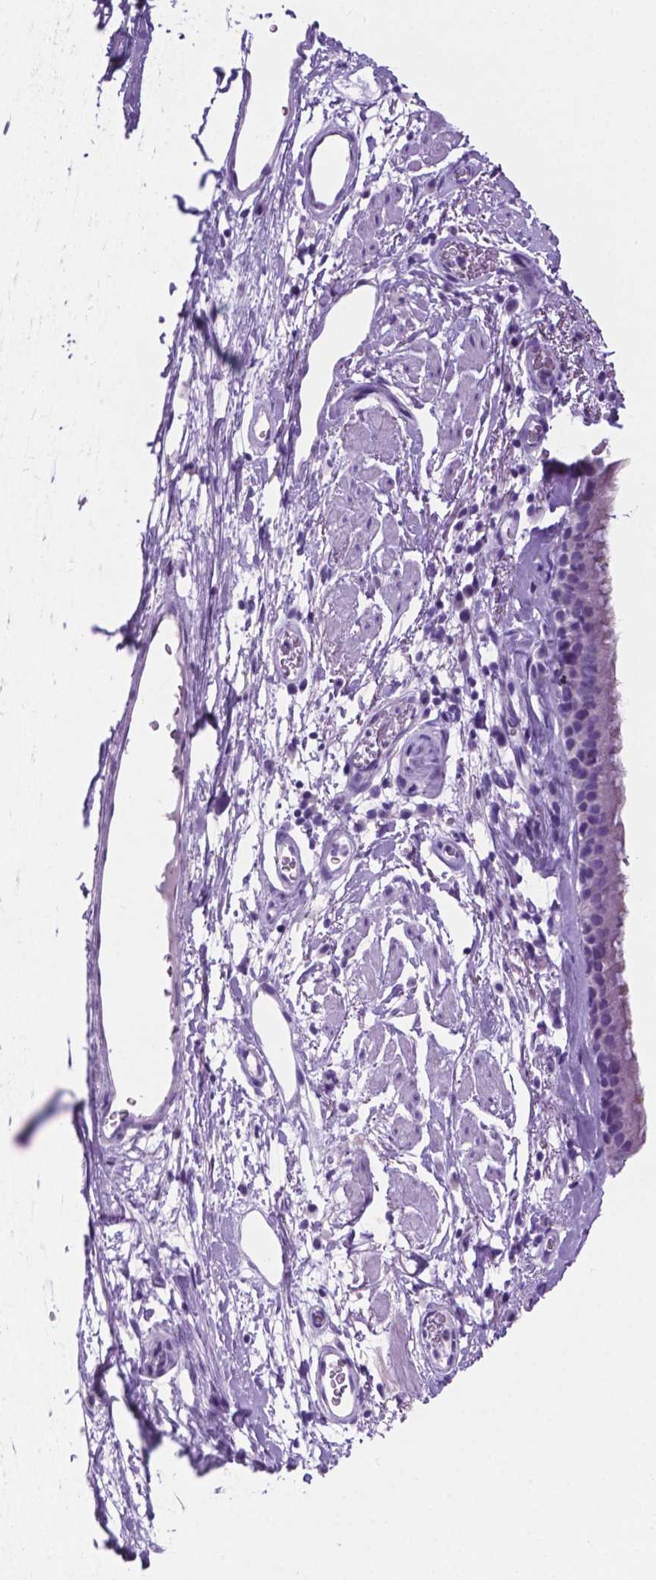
{"staining": {"intensity": "negative", "quantity": "none", "location": "none"}, "tissue": "bronchus", "cell_type": "Respiratory epithelial cells", "image_type": "normal", "snomed": [{"axis": "morphology", "description": "Normal tissue, NOS"}, {"axis": "topography", "description": "Cartilage tissue"}, {"axis": "topography", "description": "Bronchus"}], "caption": "Protein analysis of normal bronchus reveals no significant positivity in respiratory epithelial cells.", "gene": "ARMS2", "patient": {"sex": "male", "age": 58}}